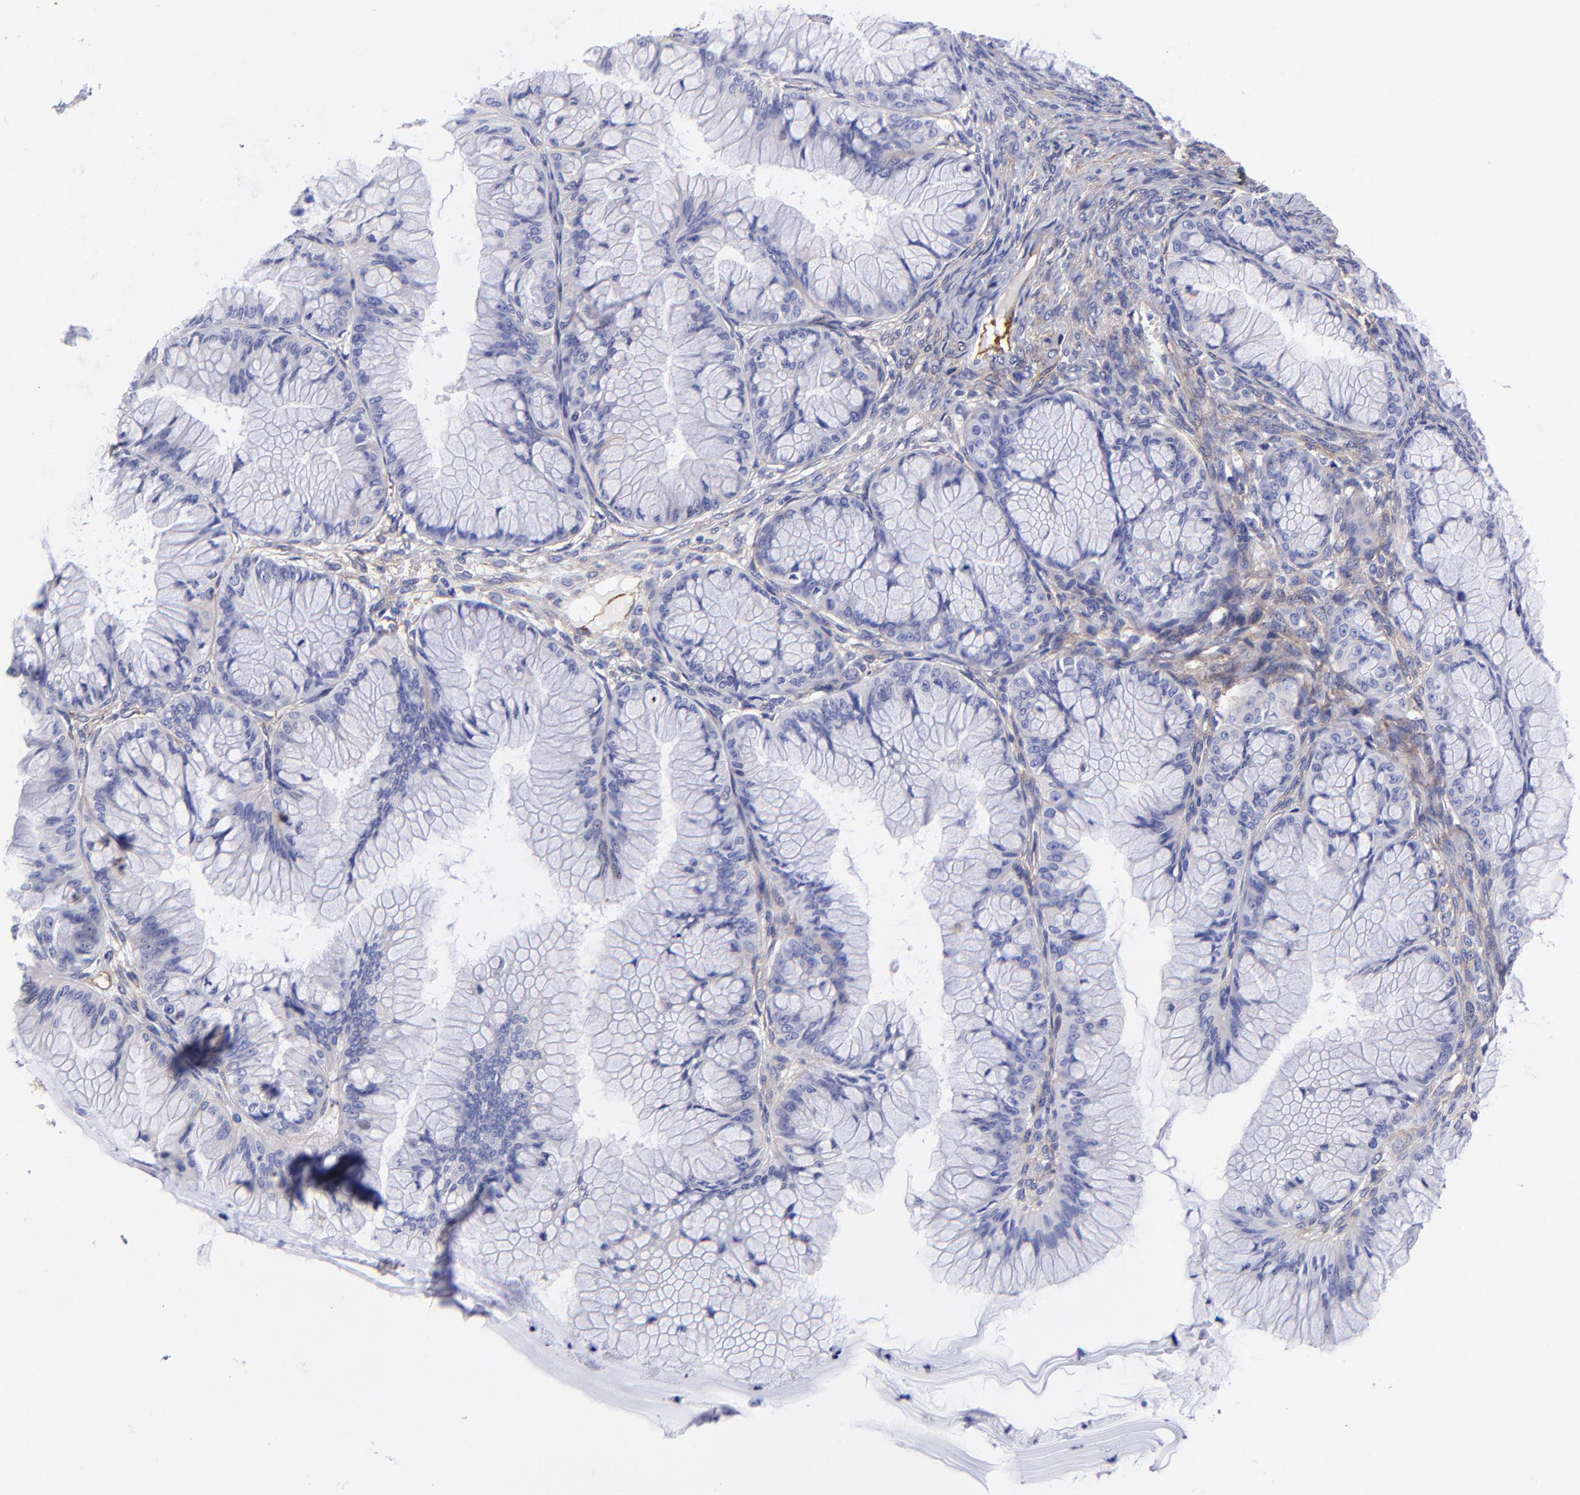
{"staining": {"intensity": "negative", "quantity": "none", "location": "none"}, "tissue": "ovarian cancer", "cell_type": "Tumor cells", "image_type": "cancer", "snomed": [{"axis": "morphology", "description": "Cystadenocarcinoma, mucinous, NOS"}, {"axis": "topography", "description": "Ovary"}], "caption": "The IHC micrograph has no significant staining in tumor cells of ovarian mucinous cystadenocarcinoma tissue. (DAB (3,3'-diaminobenzidine) immunohistochemistry, high magnification).", "gene": "PPFIBP1", "patient": {"sex": "female", "age": 63}}